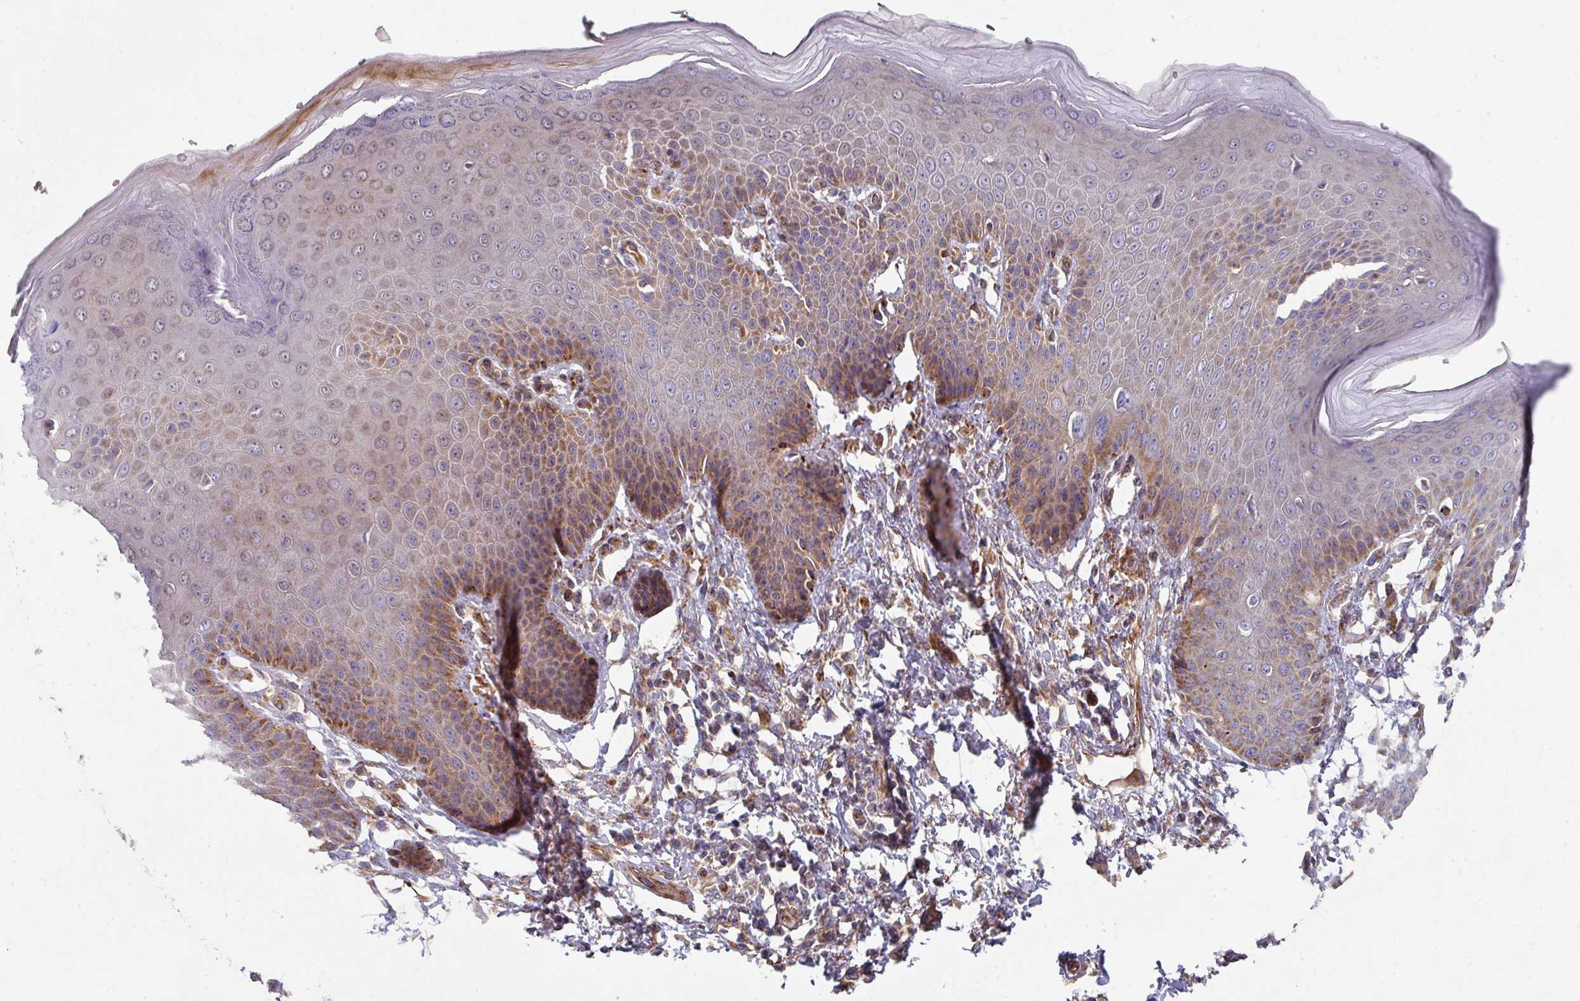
{"staining": {"intensity": "moderate", "quantity": "25%-75%", "location": "cytoplasmic/membranous"}, "tissue": "skin", "cell_type": "Epidermal cells", "image_type": "normal", "snomed": [{"axis": "morphology", "description": "Normal tissue, NOS"}, {"axis": "topography", "description": "Peripheral nerve tissue"}], "caption": "An immunohistochemistry histopathology image of unremarkable tissue is shown. Protein staining in brown highlights moderate cytoplasmic/membranous positivity in skin within epidermal cells.", "gene": "DCAF12L1", "patient": {"sex": "male", "age": 51}}